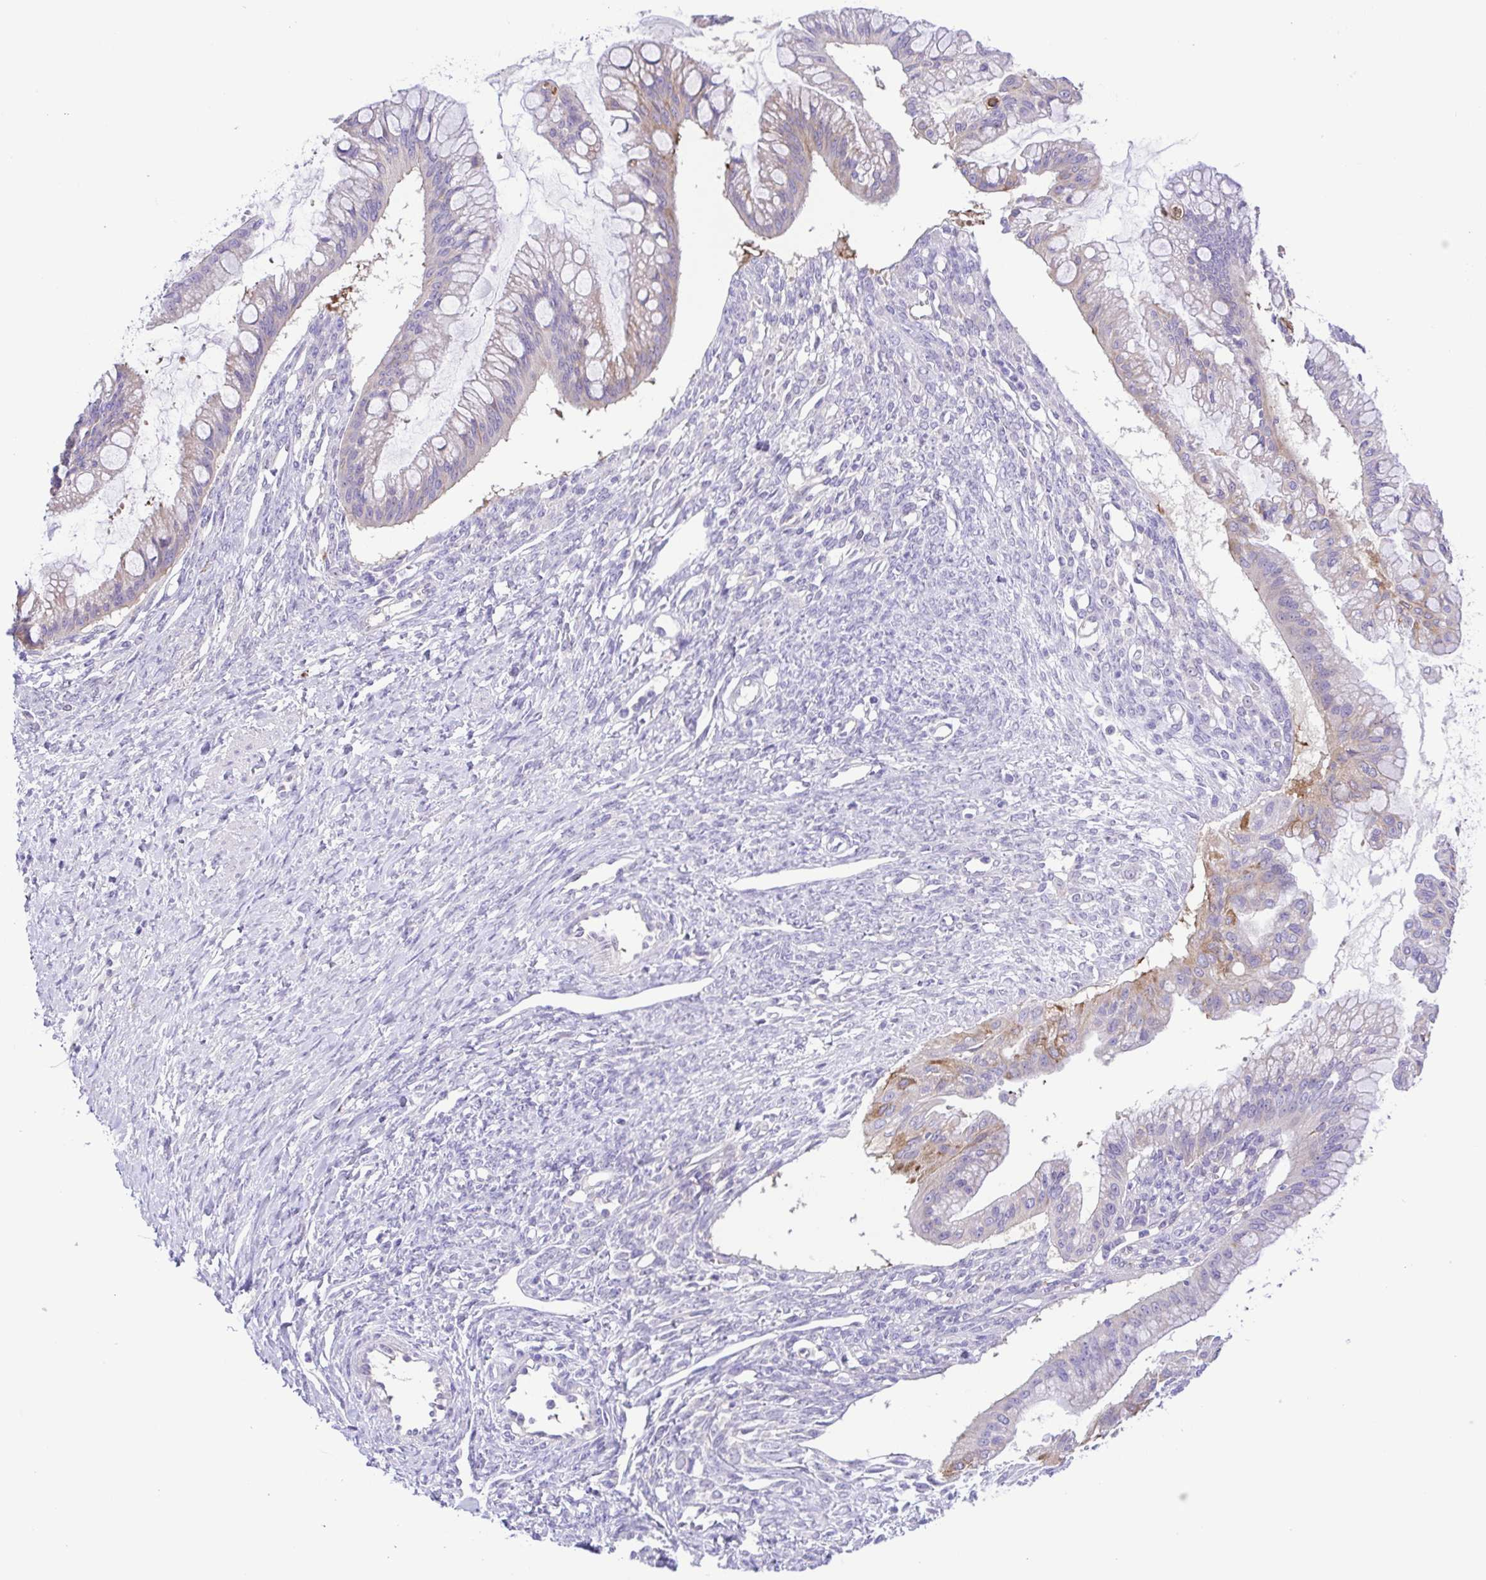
{"staining": {"intensity": "moderate", "quantity": "<25%", "location": "cytoplasmic/membranous"}, "tissue": "ovarian cancer", "cell_type": "Tumor cells", "image_type": "cancer", "snomed": [{"axis": "morphology", "description": "Cystadenocarcinoma, mucinous, NOS"}, {"axis": "topography", "description": "Ovary"}], "caption": "There is low levels of moderate cytoplasmic/membranous positivity in tumor cells of ovarian cancer (mucinous cystadenocarcinoma), as demonstrated by immunohistochemical staining (brown color).", "gene": "DCLK2", "patient": {"sex": "female", "age": 73}}